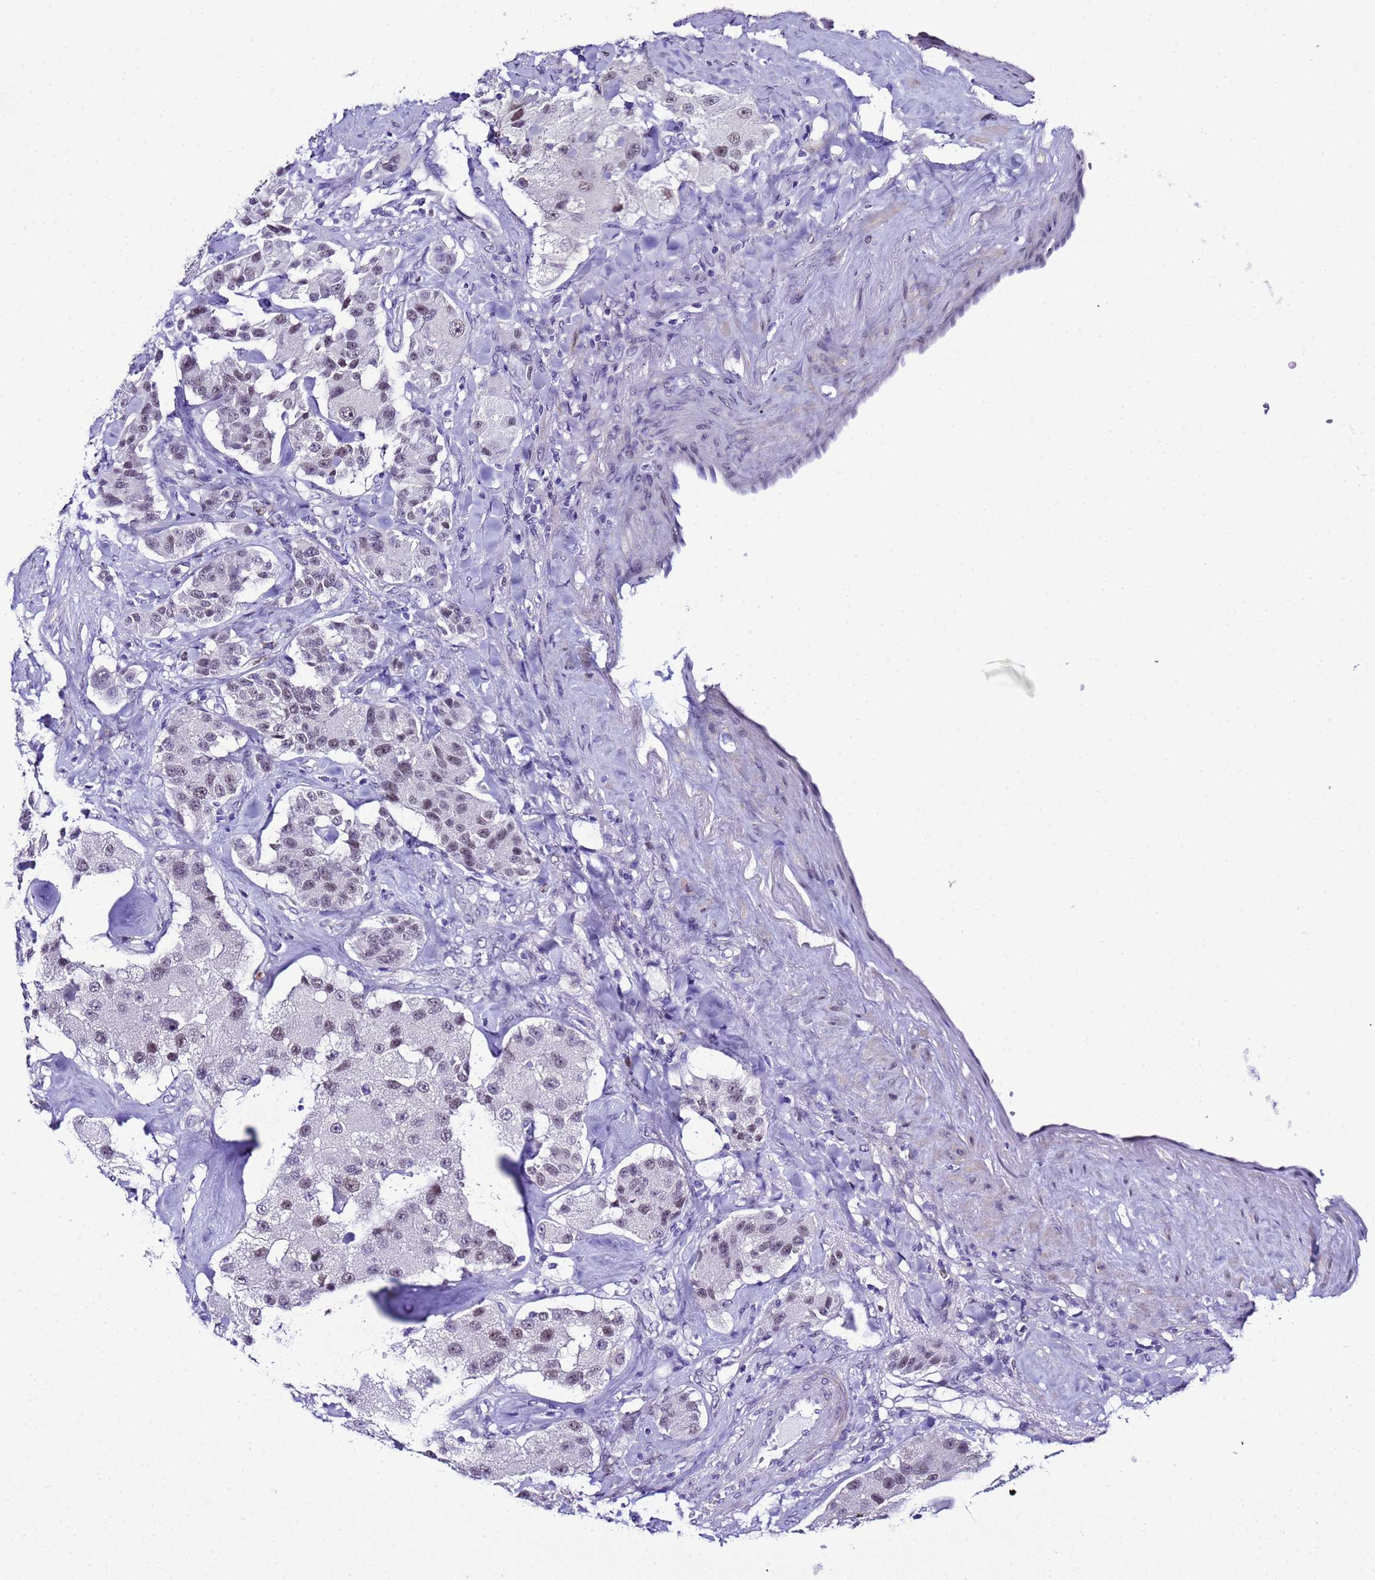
{"staining": {"intensity": "weak", "quantity": ">75%", "location": "nuclear"}, "tissue": "carcinoid", "cell_type": "Tumor cells", "image_type": "cancer", "snomed": [{"axis": "morphology", "description": "Carcinoid, malignant, NOS"}, {"axis": "topography", "description": "Pancreas"}], "caption": "A brown stain labels weak nuclear staining of a protein in carcinoid (malignant) tumor cells. (DAB IHC with brightfield microscopy, high magnification).", "gene": "BCL7A", "patient": {"sex": "male", "age": 41}}